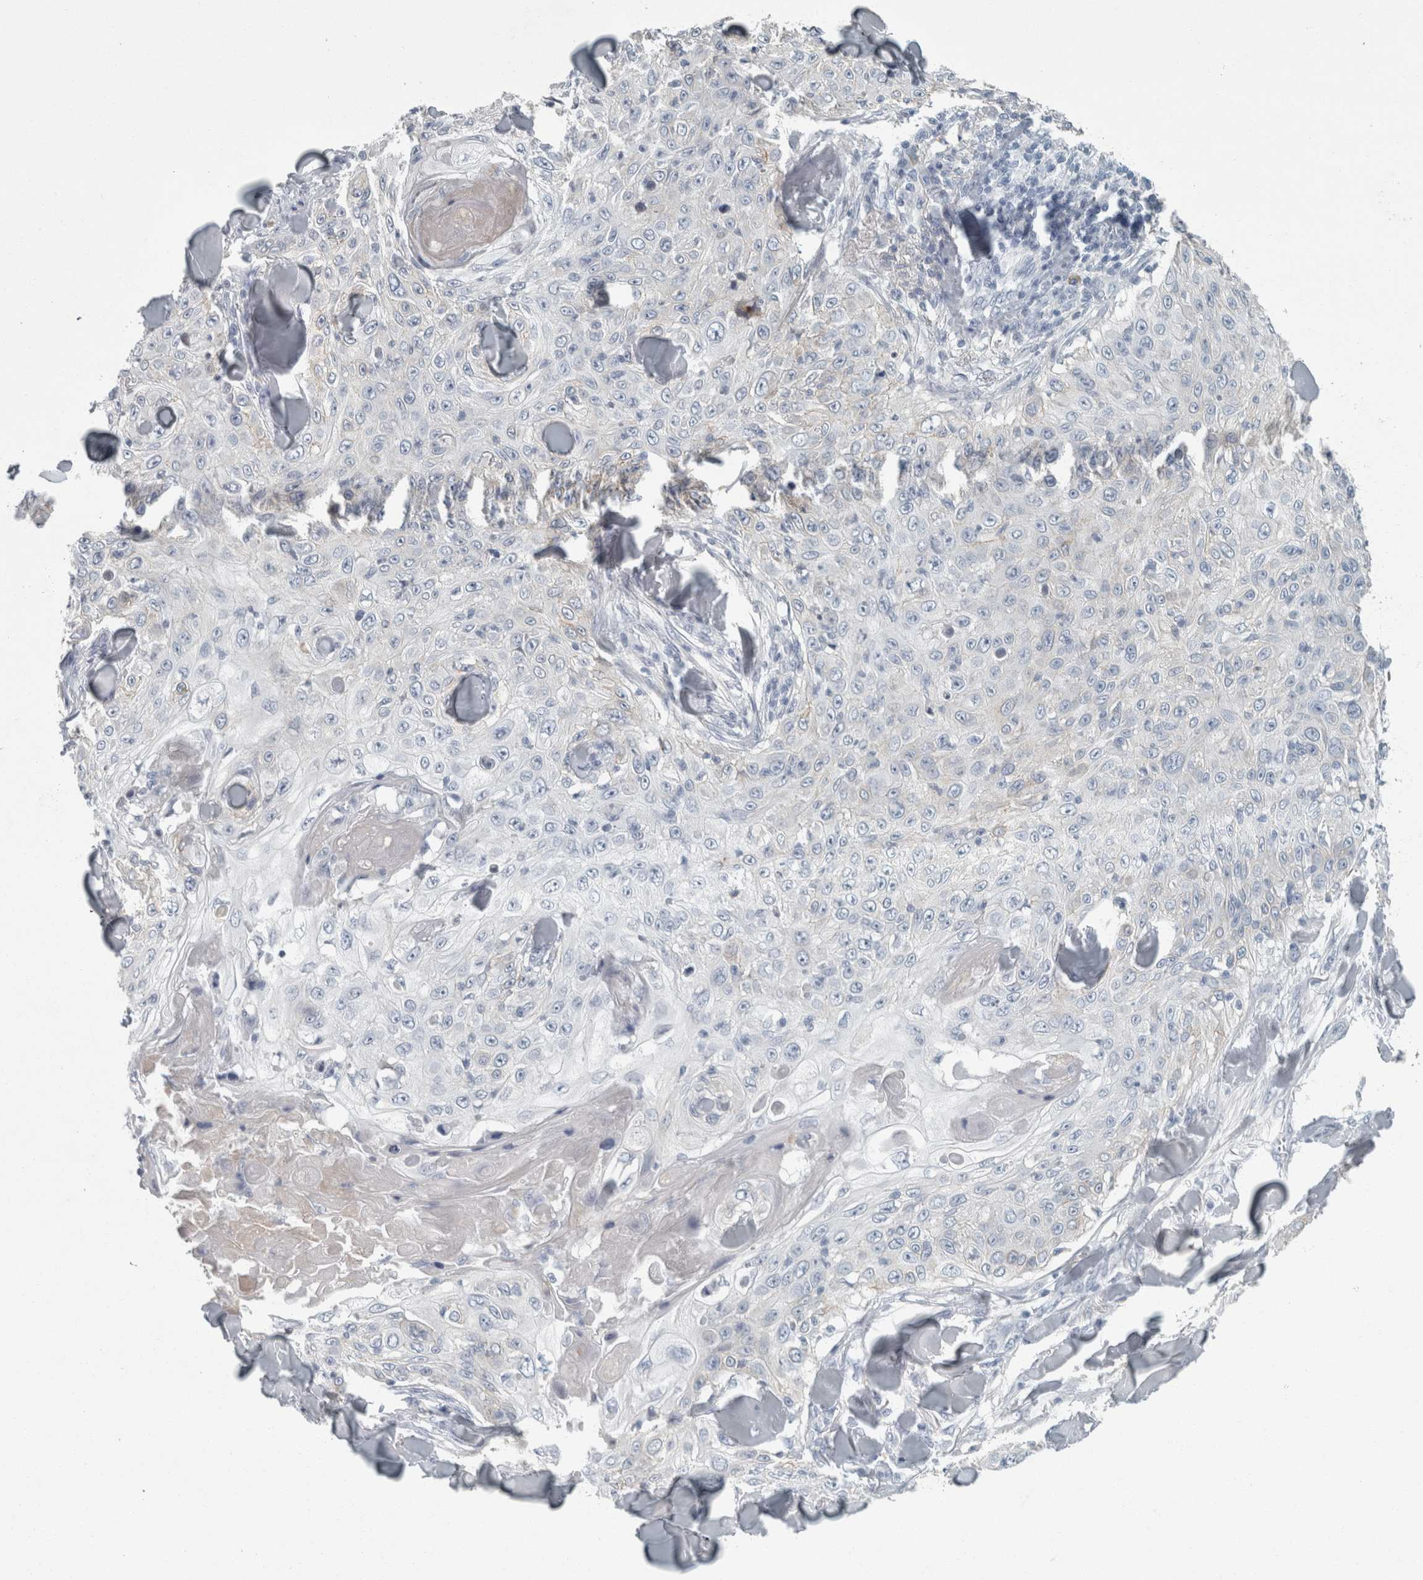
{"staining": {"intensity": "negative", "quantity": "none", "location": "none"}, "tissue": "skin cancer", "cell_type": "Tumor cells", "image_type": "cancer", "snomed": [{"axis": "morphology", "description": "Squamous cell carcinoma, NOS"}, {"axis": "topography", "description": "Skin"}], "caption": "A histopathology image of skin squamous cell carcinoma stained for a protein exhibits no brown staining in tumor cells. (DAB immunohistochemistry, high magnification).", "gene": "CHL1", "patient": {"sex": "male", "age": 86}}